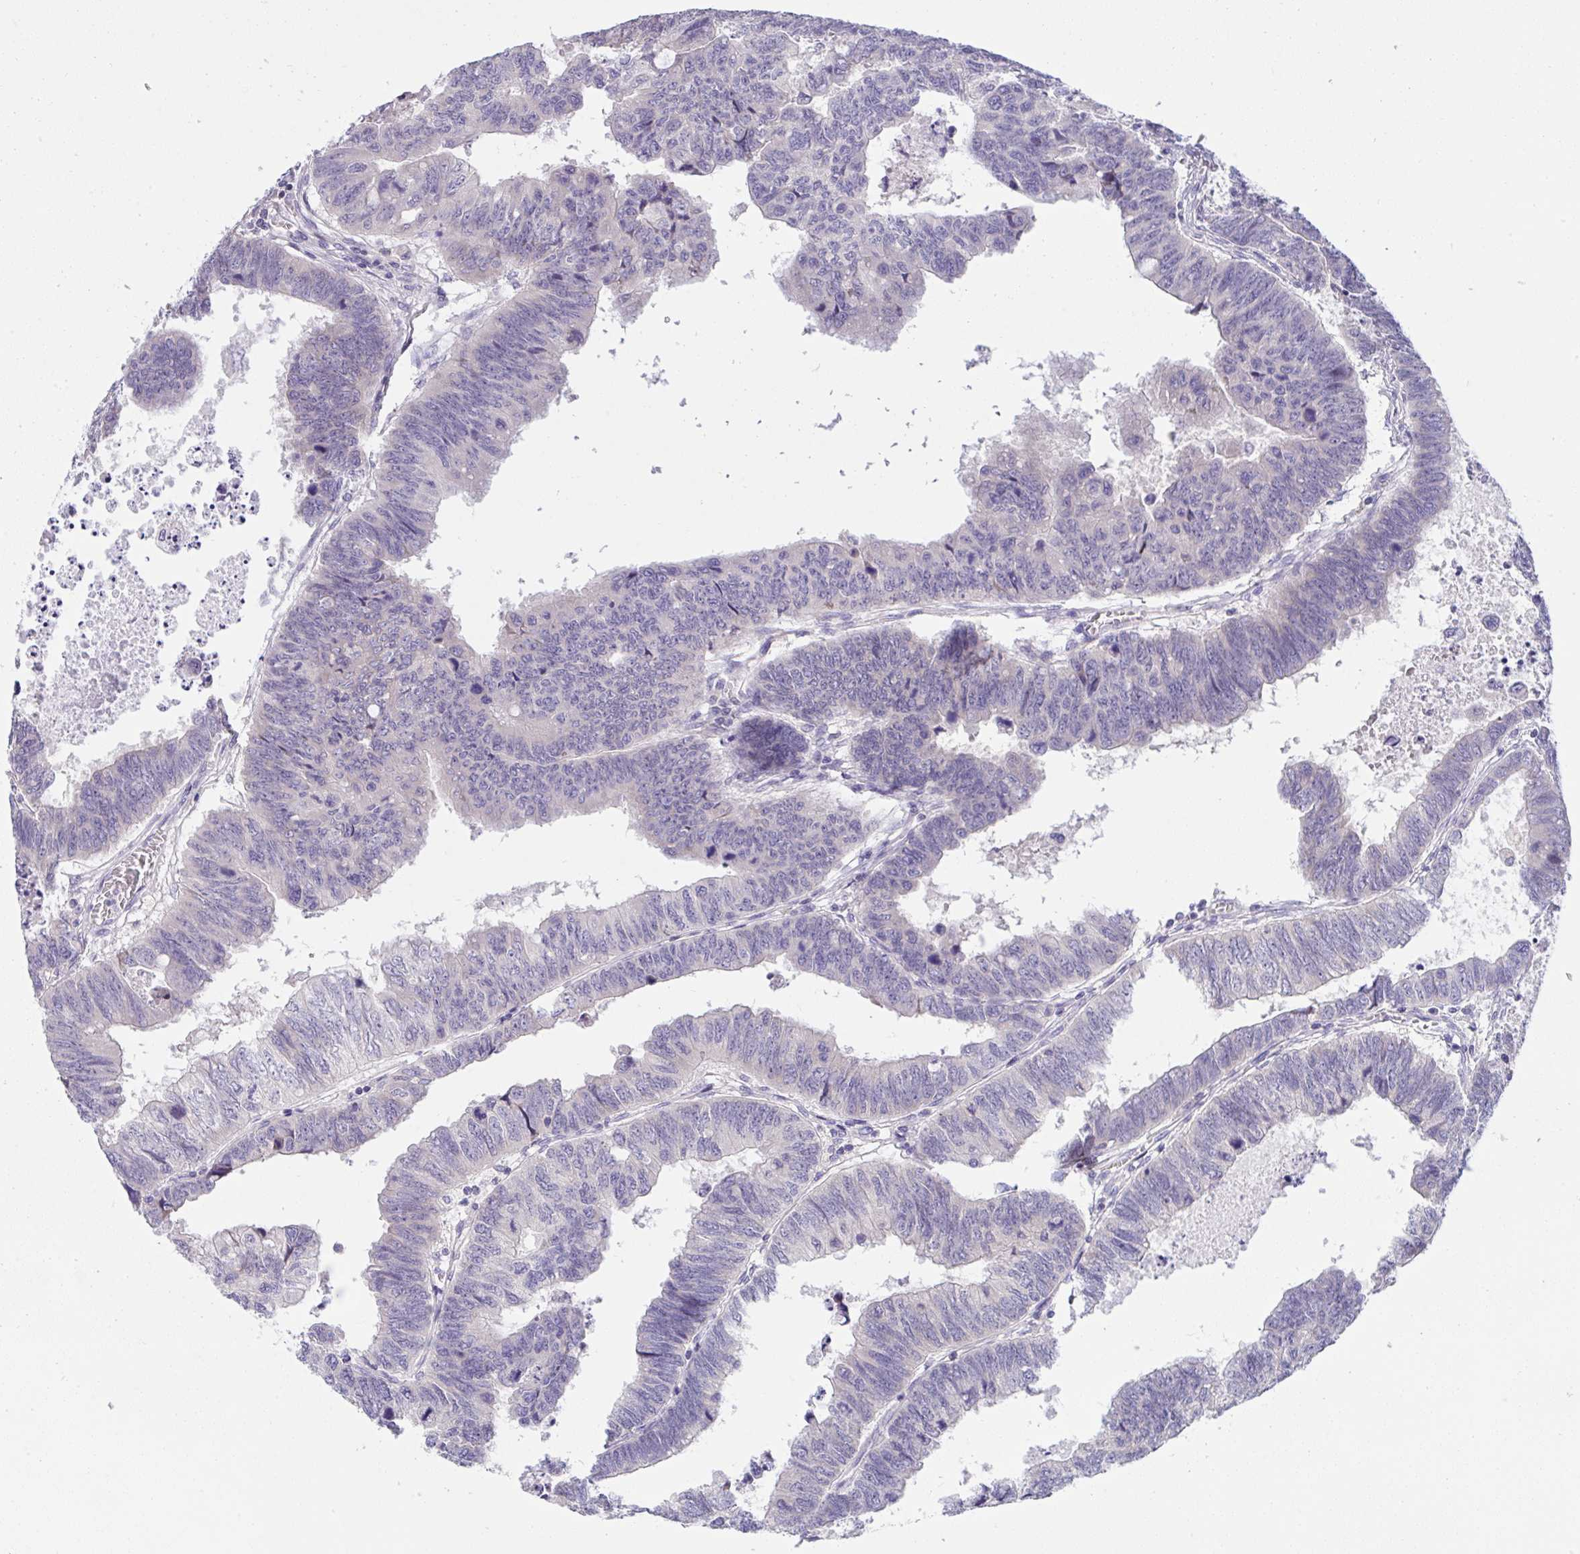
{"staining": {"intensity": "negative", "quantity": "none", "location": "none"}, "tissue": "colorectal cancer", "cell_type": "Tumor cells", "image_type": "cancer", "snomed": [{"axis": "morphology", "description": "Adenocarcinoma, NOS"}, {"axis": "topography", "description": "Colon"}], "caption": "Adenocarcinoma (colorectal) stained for a protein using immunohistochemistry (IHC) shows no expression tumor cells.", "gene": "TMEM41A", "patient": {"sex": "male", "age": 62}}